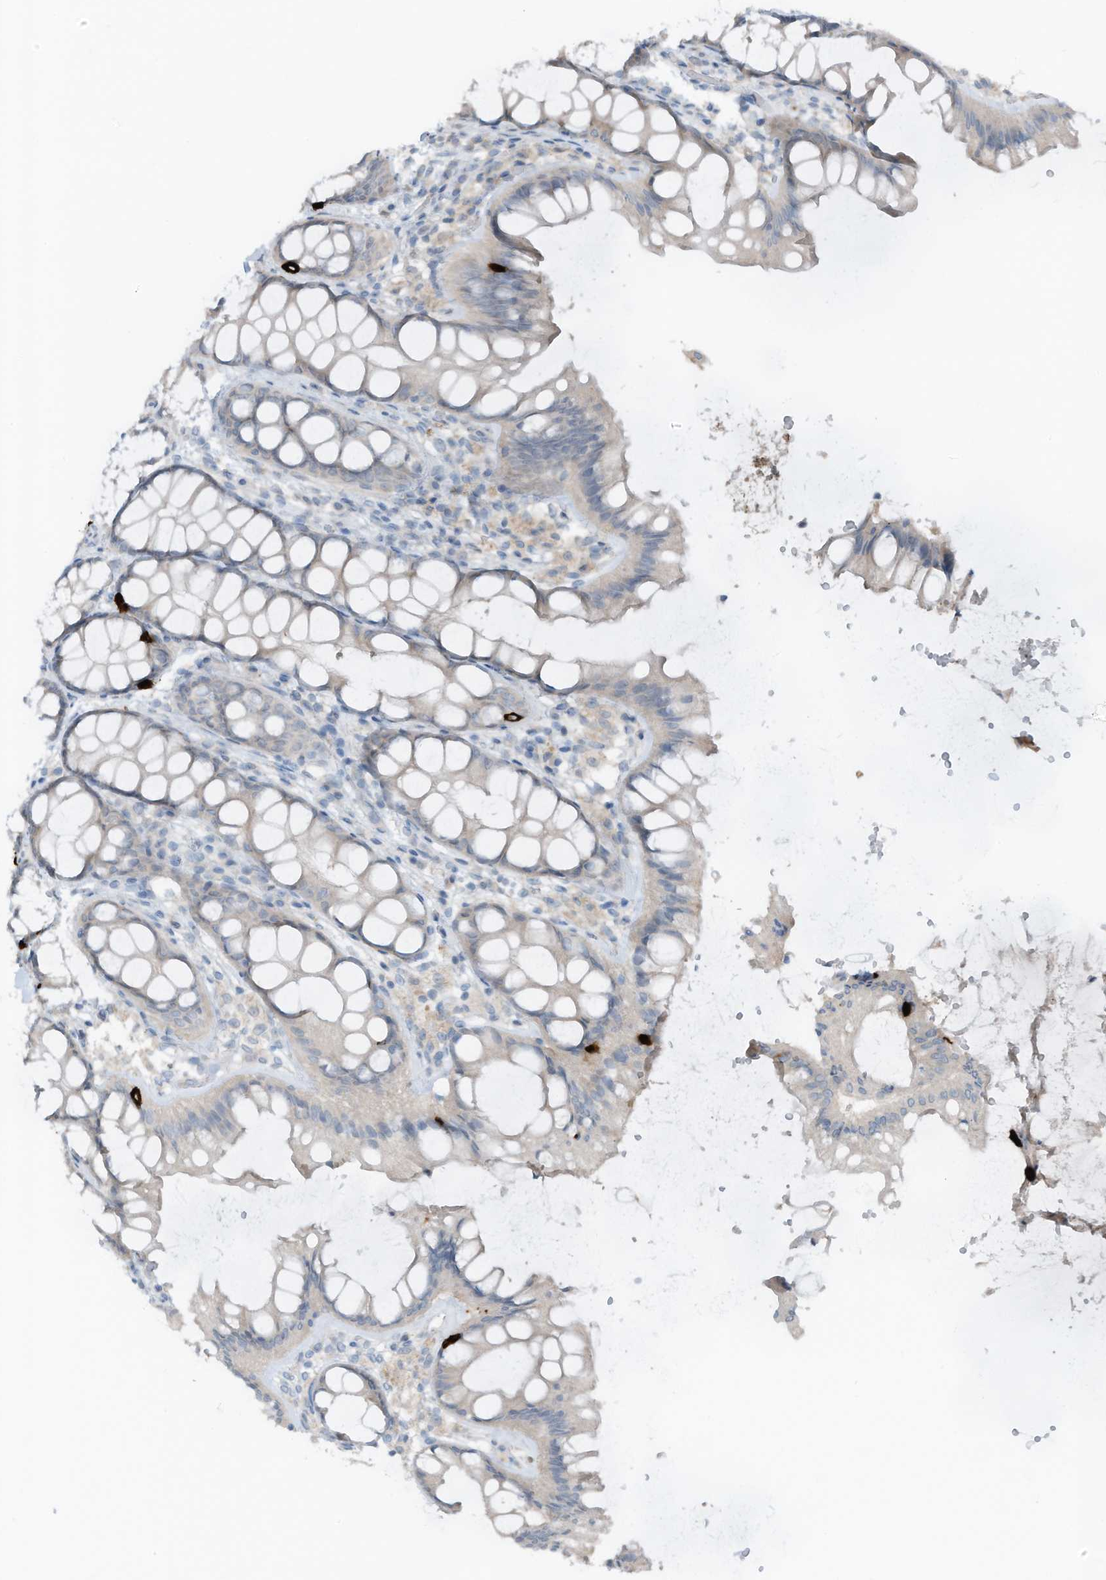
{"staining": {"intensity": "negative", "quantity": "none", "location": "none"}, "tissue": "colon", "cell_type": "Endothelial cells", "image_type": "normal", "snomed": [{"axis": "morphology", "description": "Normal tissue, NOS"}, {"axis": "topography", "description": "Colon"}], "caption": "This photomicrograph is of unremarkable colon stained with IHC to label a protein in brown with the nuclei are counter-stained blue. There is no positivity in endothelial cells. (Immunohistochemistry (ihc), brightfield microscopy, high magnification).", "gene": "ARHGEF33", "patient": {"sex": "male", "age": 47}}